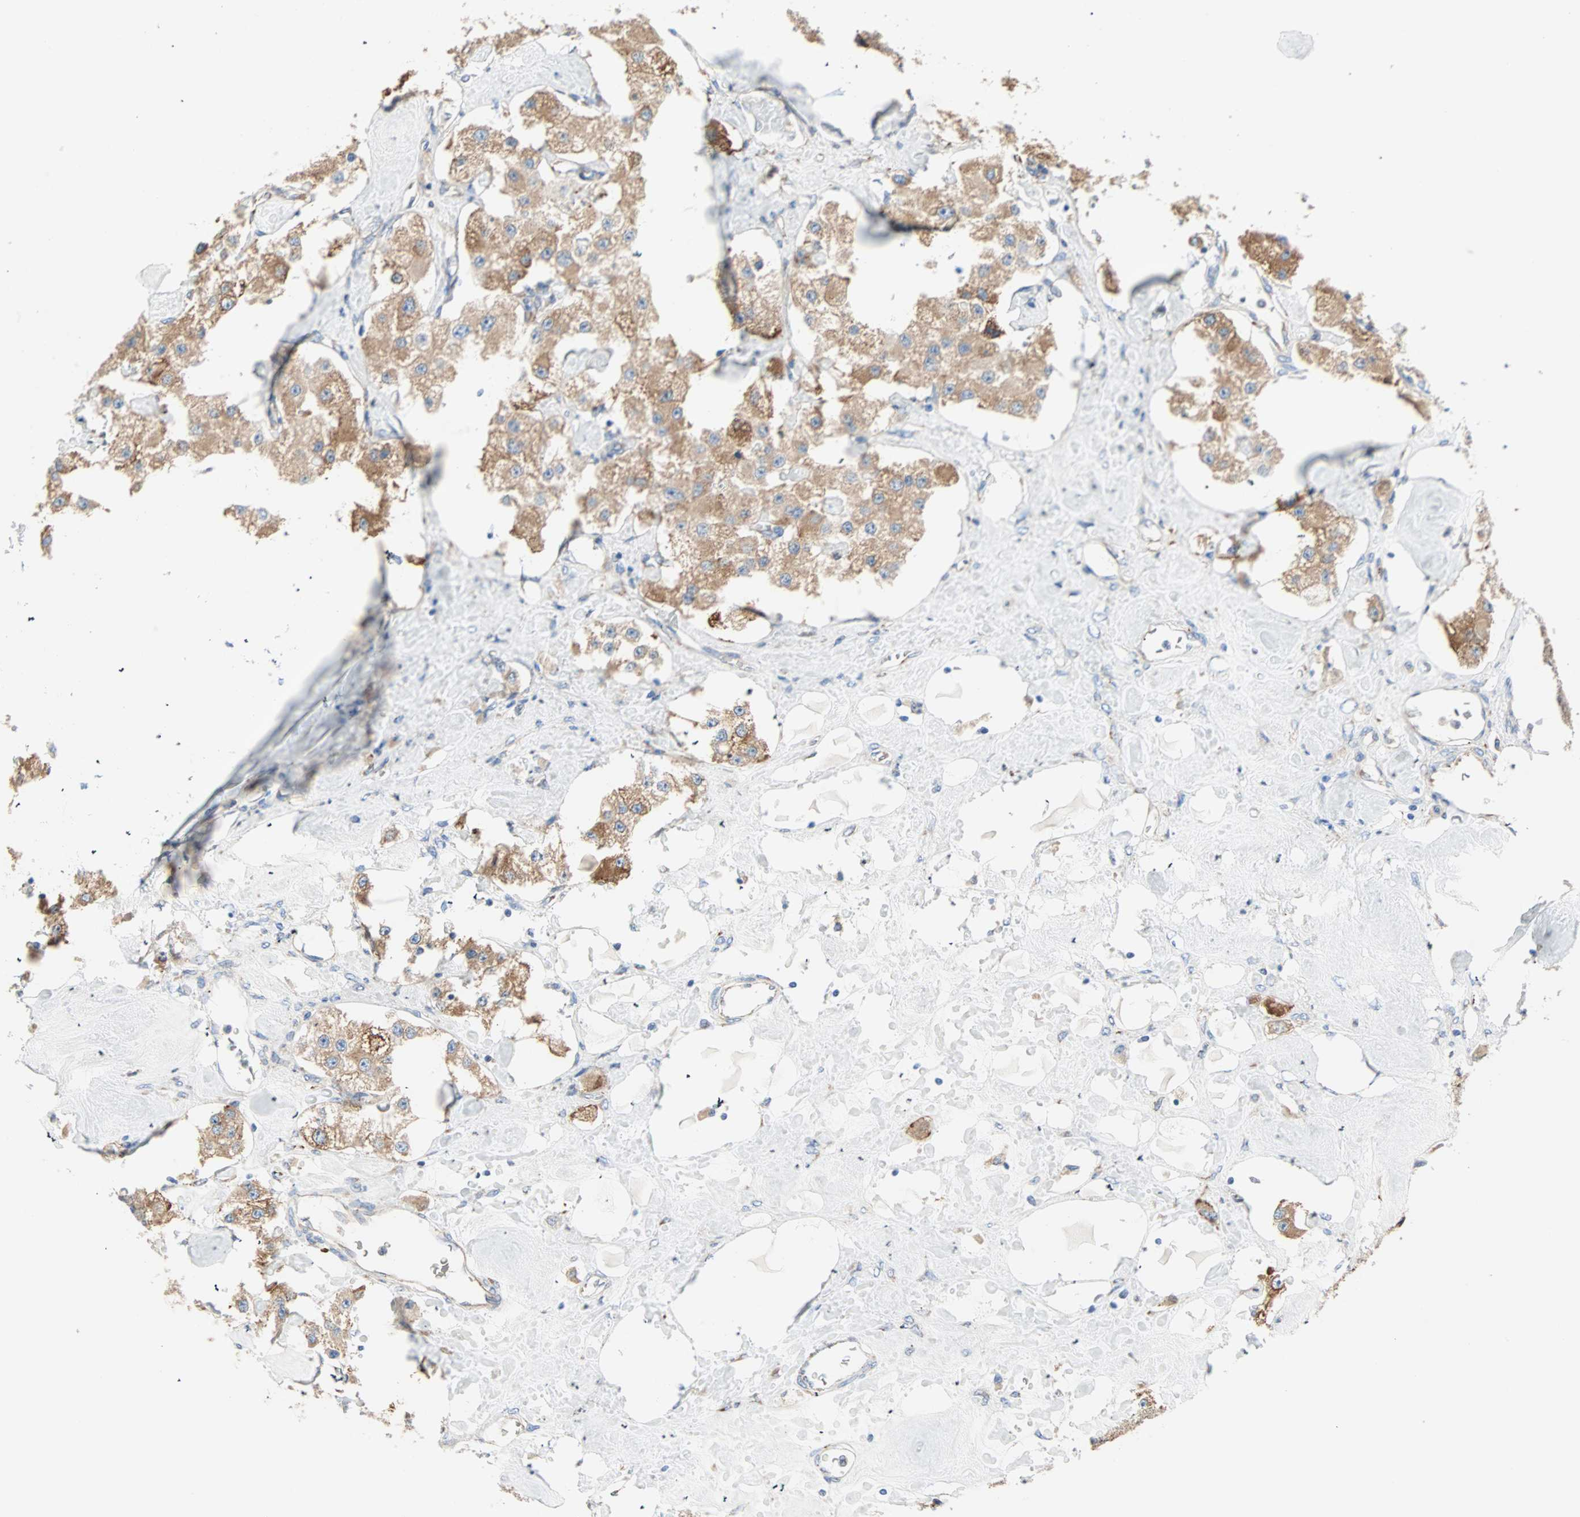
{"staining": {"intensity": "moderate", "quantity": ">75%", "location": "cytoplasmic/membranous"}, "tissue": "carcinoid", "cell_type": "Tumor cells", "image_type": "cancer", "snomed": [{"axis": "morphology", "description": "Carcinoid, malignant, NOS"}, {"axis": "topography", "description": "Pancreas"}], "caption": "Immunohistochemical staining of human carcinoid exhibits moderate cytoplasmic/membranous protein expression in about >75% of tumor cells.", "gene": "PLCXD1", "patient": {"sex": "male", "age": 41}}